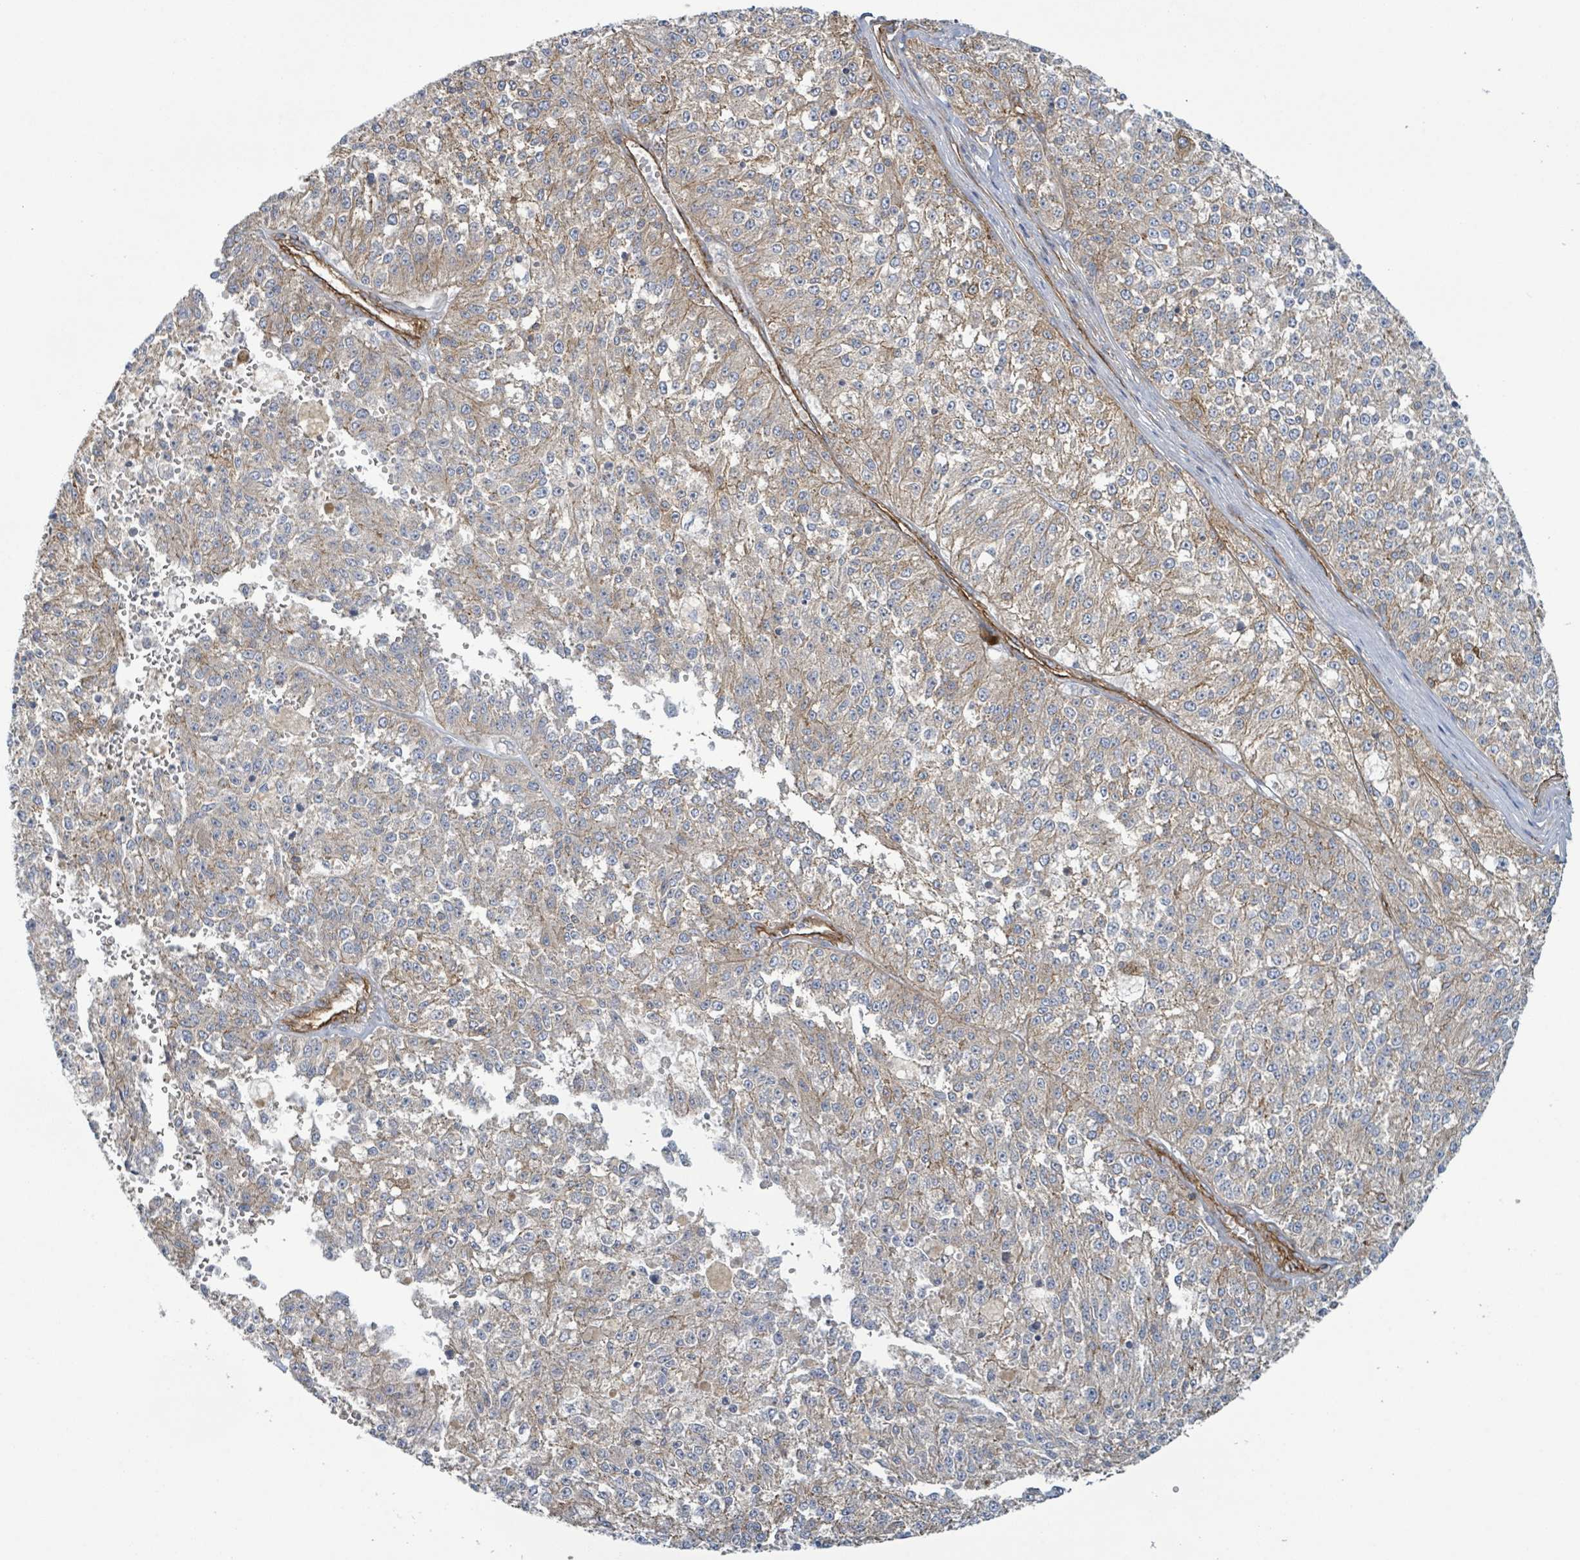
{"staining": {"intensity": "weak", "quantity": "<25%", "location": "cytoplasmic/membranous"}, "tissue": "melanoma", "cell_type": "Tumor cells", "image_type": "cancer", "snomed": [{"axis": "morphology", "description": "Malignant melanoma, NOS"}, {"axis": "topography", "description": "Skin"}], "caption": "High magnification brightfield microscopy of malignant melanoma stained with DAB (brown) and counterstained with hematoxylin (blue): tumor cells show no significant expression.", "gene": "LDOC1", "patient": {"sex": "female", "age": 64}}